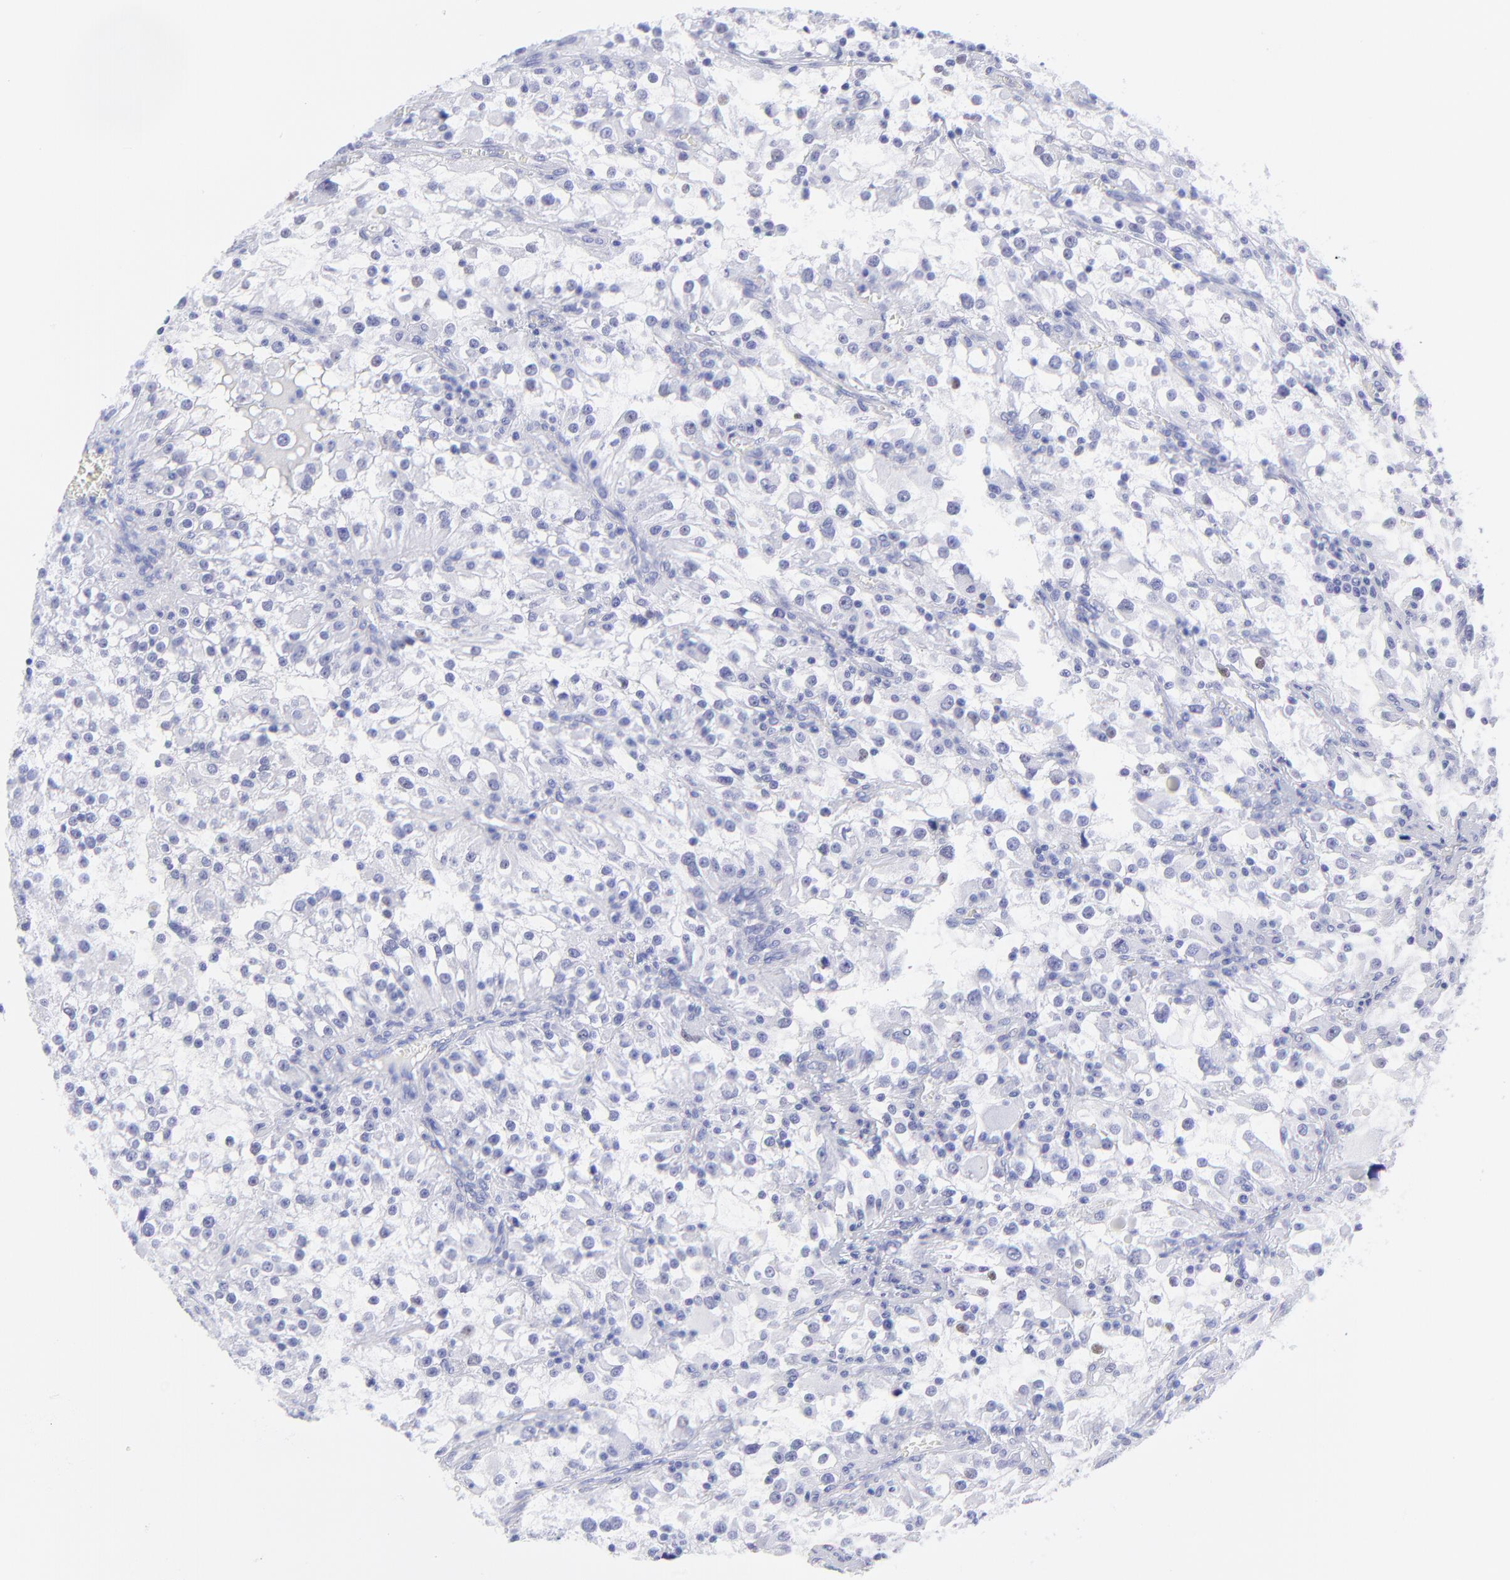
{"staining": {"intensity": "negative", "quantity": "none", "location": "none"}, "tissue": "renal cancer", "cell_type": "Tumor cells", "image_type": "cancer", "snomed": [{"axis": "morphology", "description": "Adenocarcinoma, NOS"}, {"axis": "topography", "description": "Kidney"}], "caption": "Immunohistochemistry of adenocarcinoma (renal) demonstrates no staining in tumor cells.", "gene": "KLF4", "patient": {"sex": "female", "age": 52}}